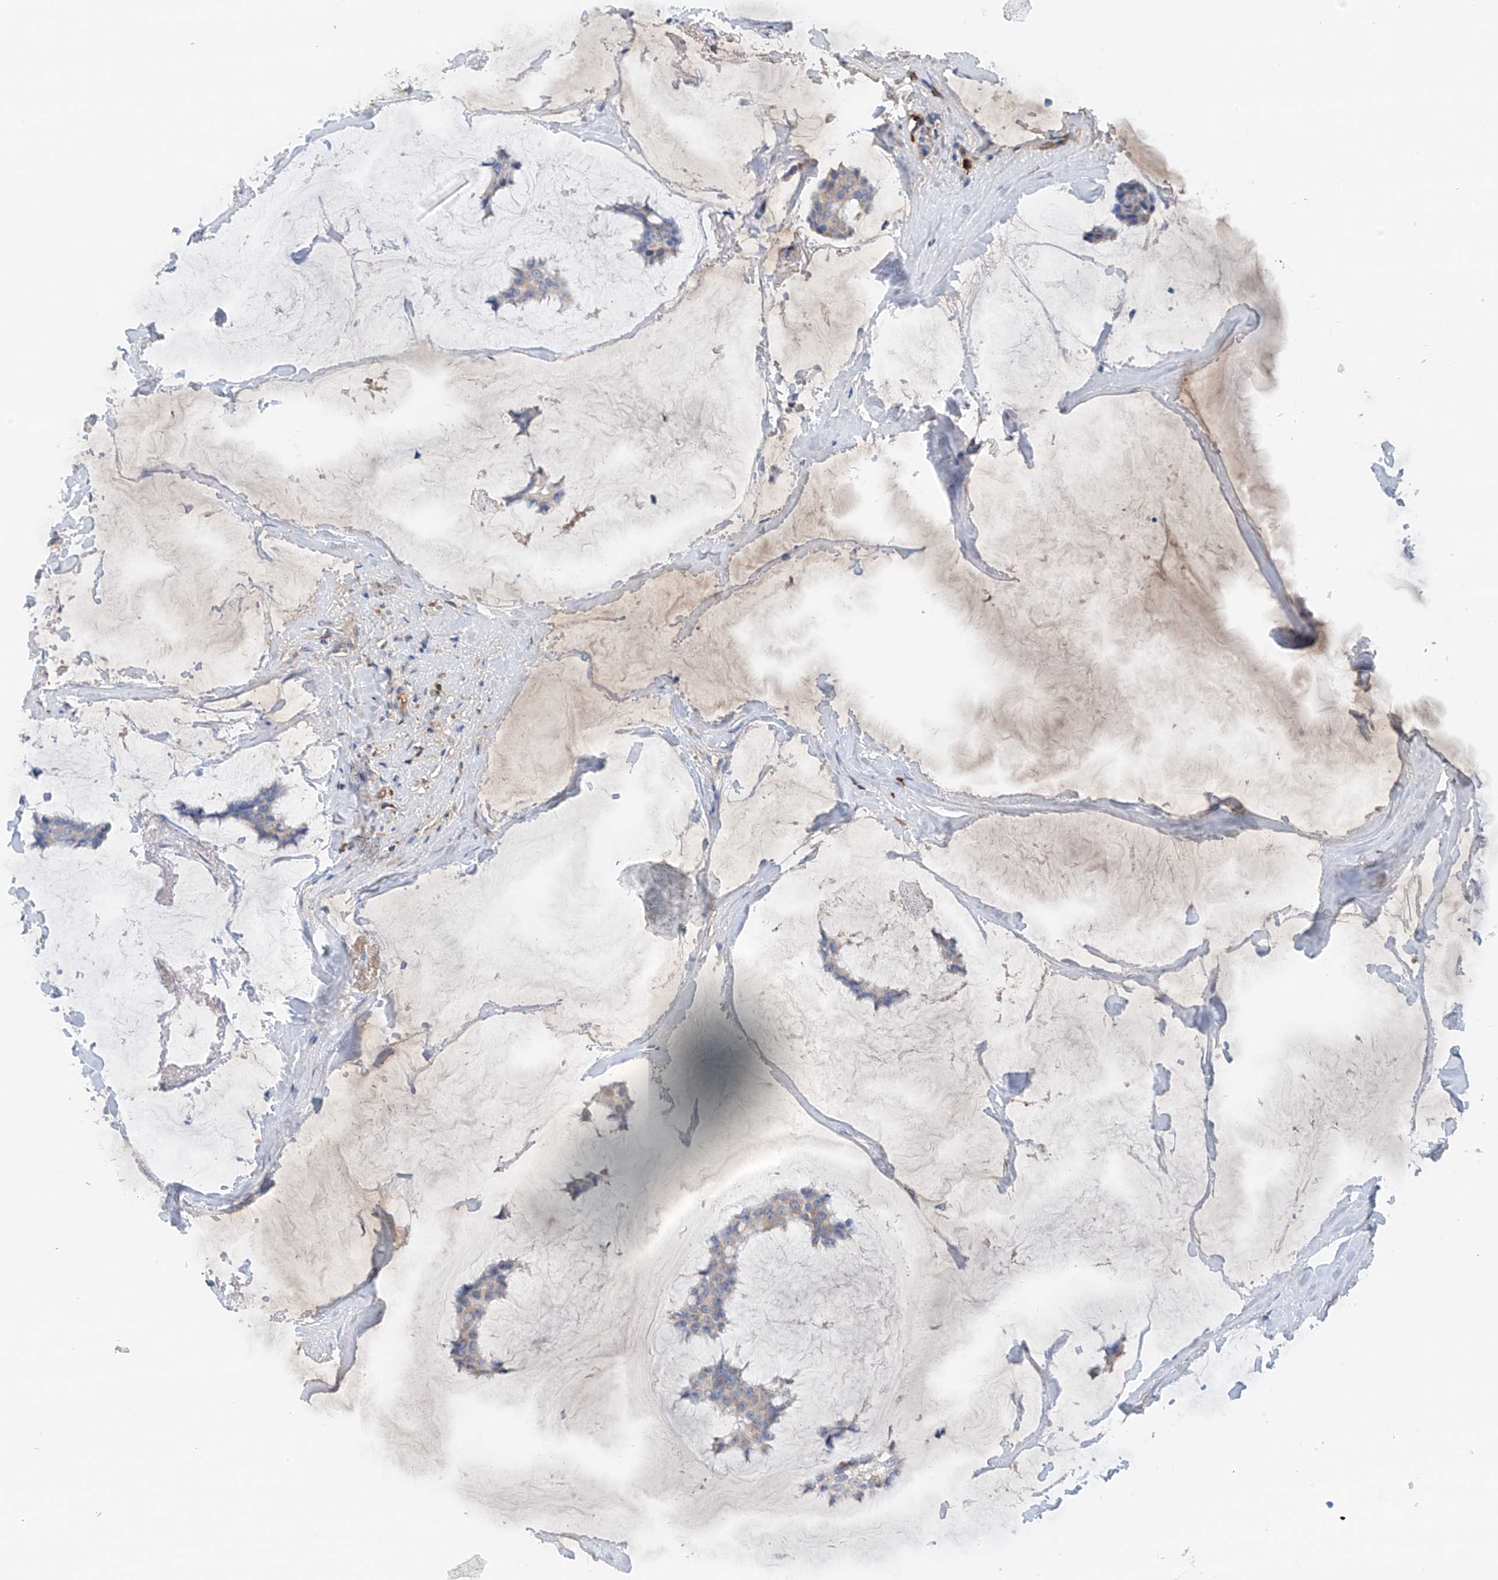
{"staining": {"intensity": "negative", "quantity": "none", "location": "none"}, "tissue": "breast cancer", "cell_type": "Tumor cells", "image_type": "cancer", "snomed": [{"axis": "morphology", "description": "Duct carcinoma"}, {"axis": "topography", "description": "Breast"}], "caption": "A photomicrograph of intraductal carcinoma (breast) stained for a protein exhibits no brown staining in tumor cells.", "gene": "SLC5A11", "patient": {"sex": "female", "age": 93}}